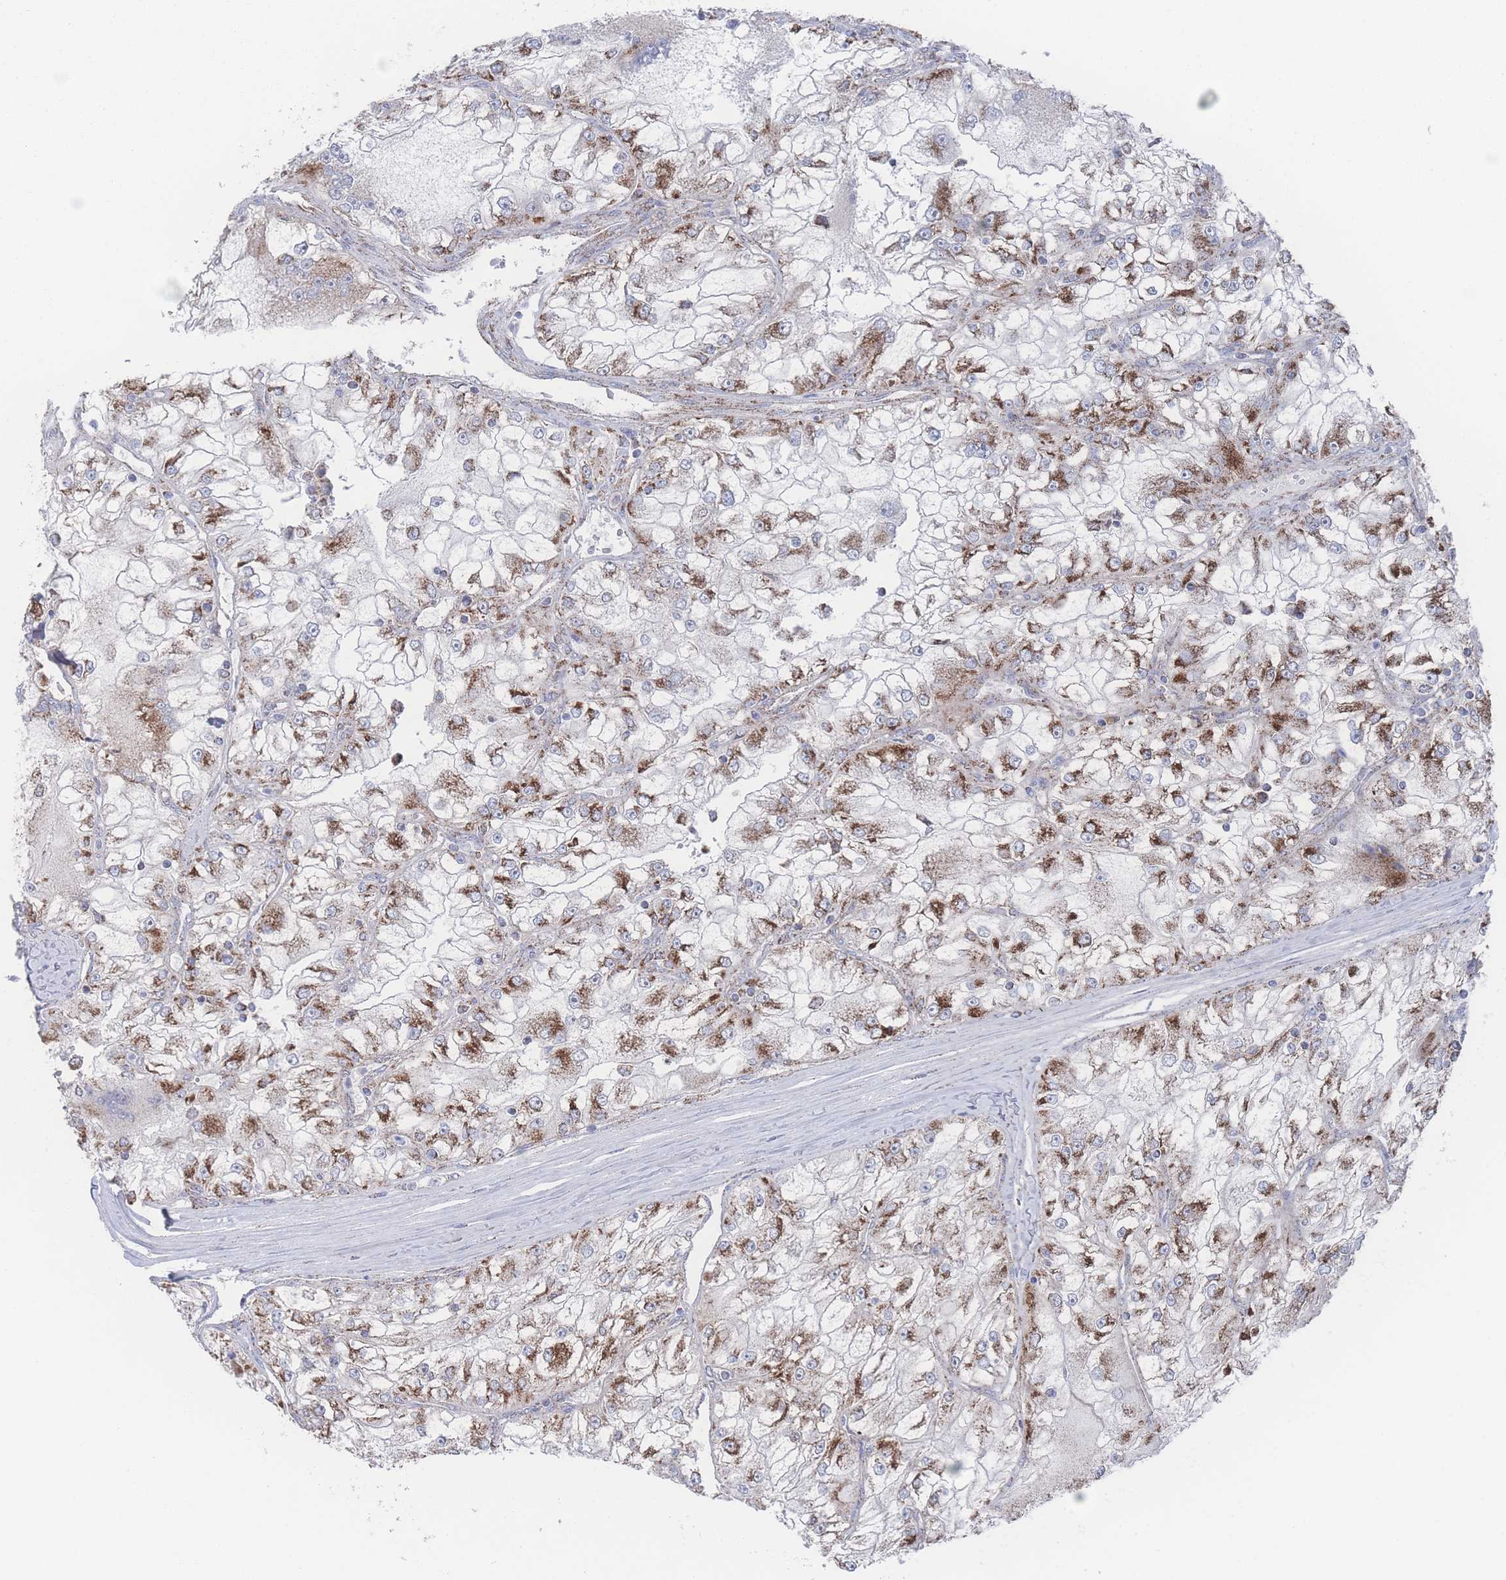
{"staining": {"intensity": "strong", "quantity": "25%-75%", "location": "cytoplasmic/membranous"}, "tissue": "renal cancer", "cell_type": "Tumor cells", "image_type": "cancer", "snomed": [{"axis": "morphology", "description": "Adenocarcinoma, NOS"}, {"axis": "topography", "description": "Kidney"}], "caption": "Tumor cells exhibit high levels of strong cytoplasmic/membranous staining in approximately 25%-75% of cells in human adenocarcinoma (renal).", "gene": "PEX14", "patient": {"sex": "female", "age": 72}}